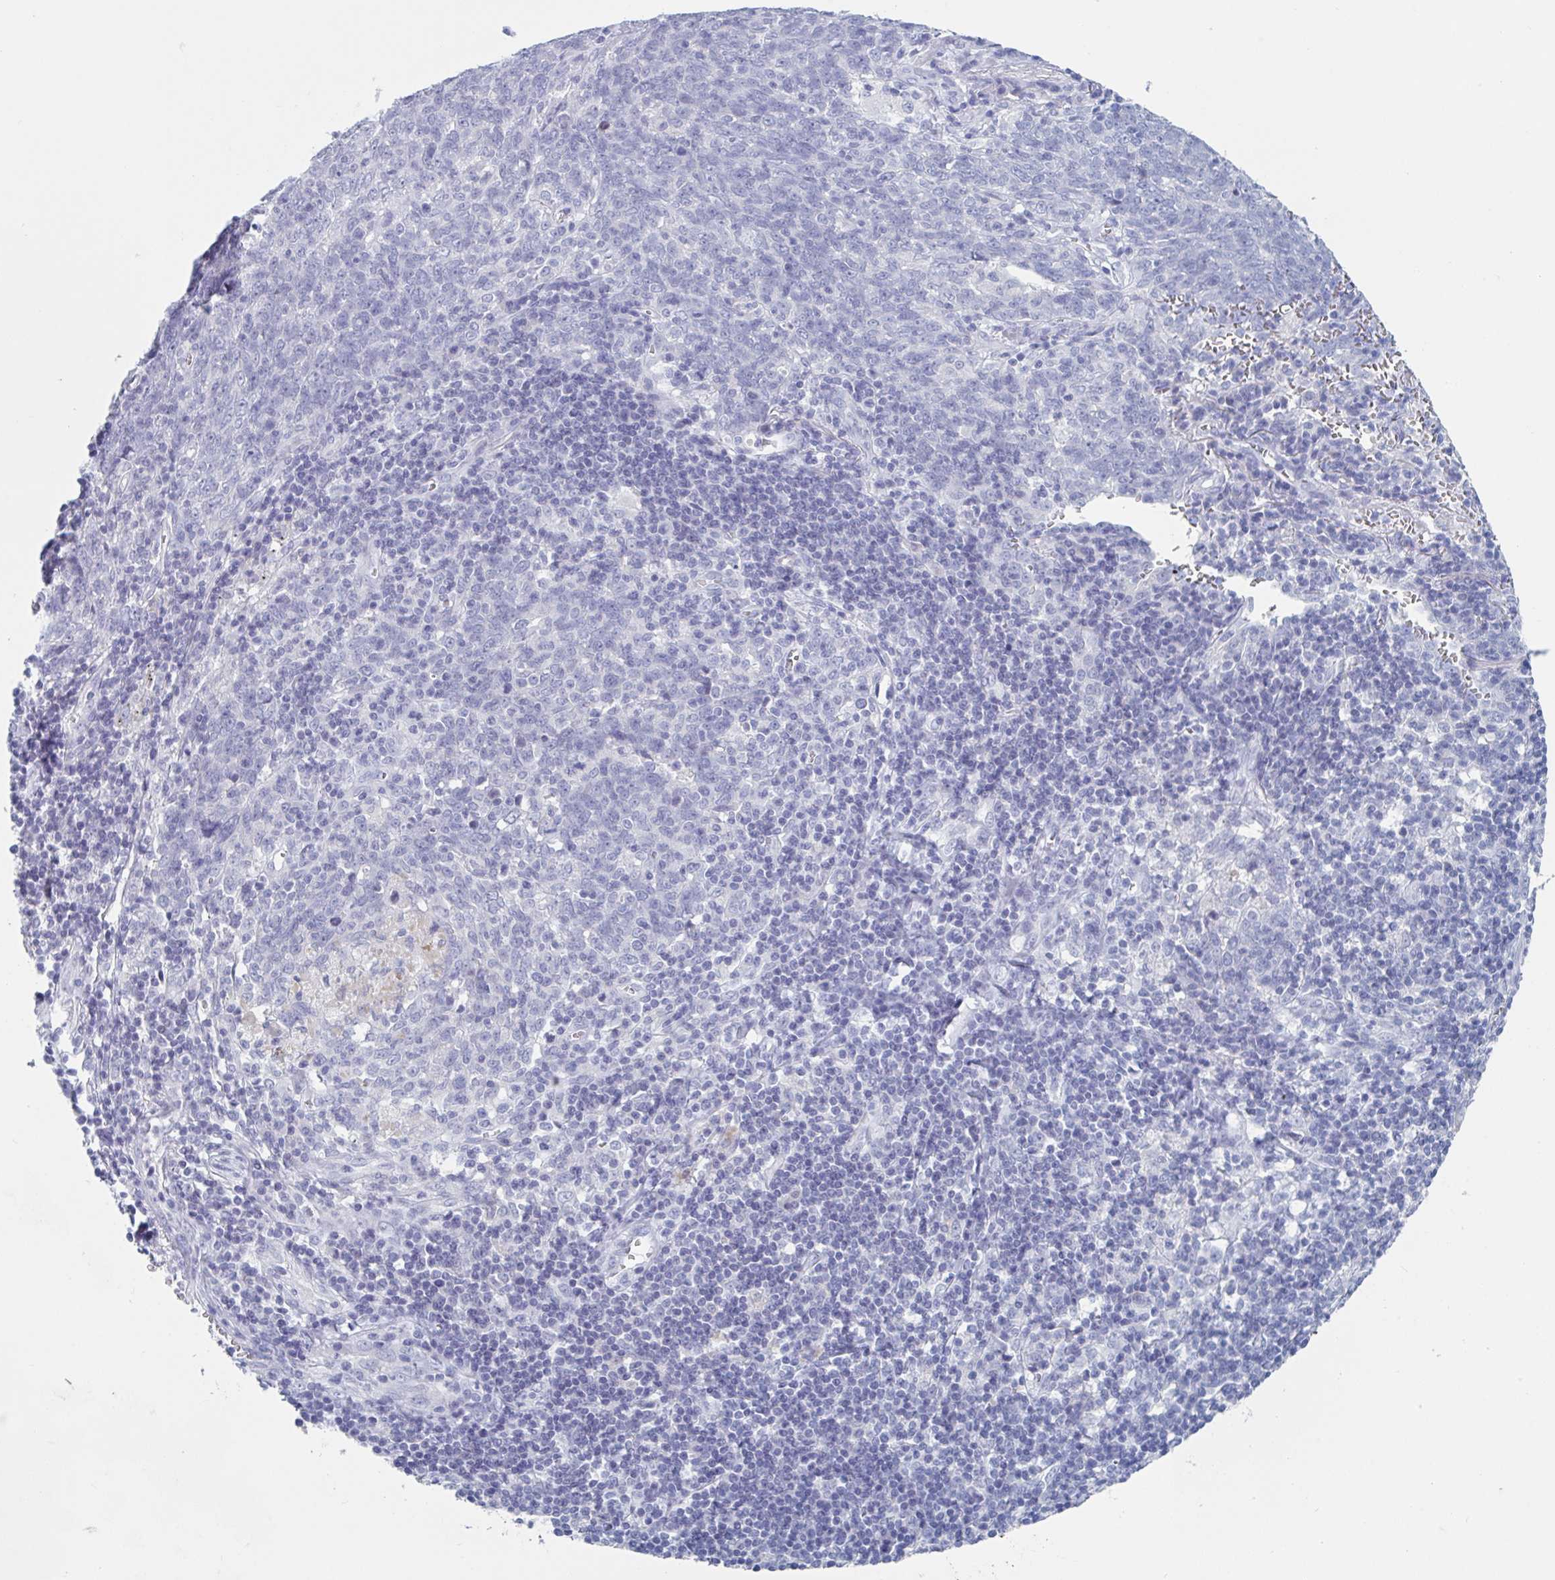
{"staining": {"intensity": "negative", "quantity": "none", "location": "none"}, "tissue": "lung cancer", "cell_type": "Tumor cells", "image_type": "cancer", "snomed": [{"axis": "morphology", "description": "Squamous cell carcinoma, NOS"}, {"axis": "topography", "description": "Lung"}], "caption": "High magnification brightfield microscopy of lung squamous cell carcinoma stained with DAB (brown) and counterstained with hematoxylin (blue): tumor cells show no significant positivity.", "gene": "NDUFC2", "patient": {"sex": "female", "age": 72}}